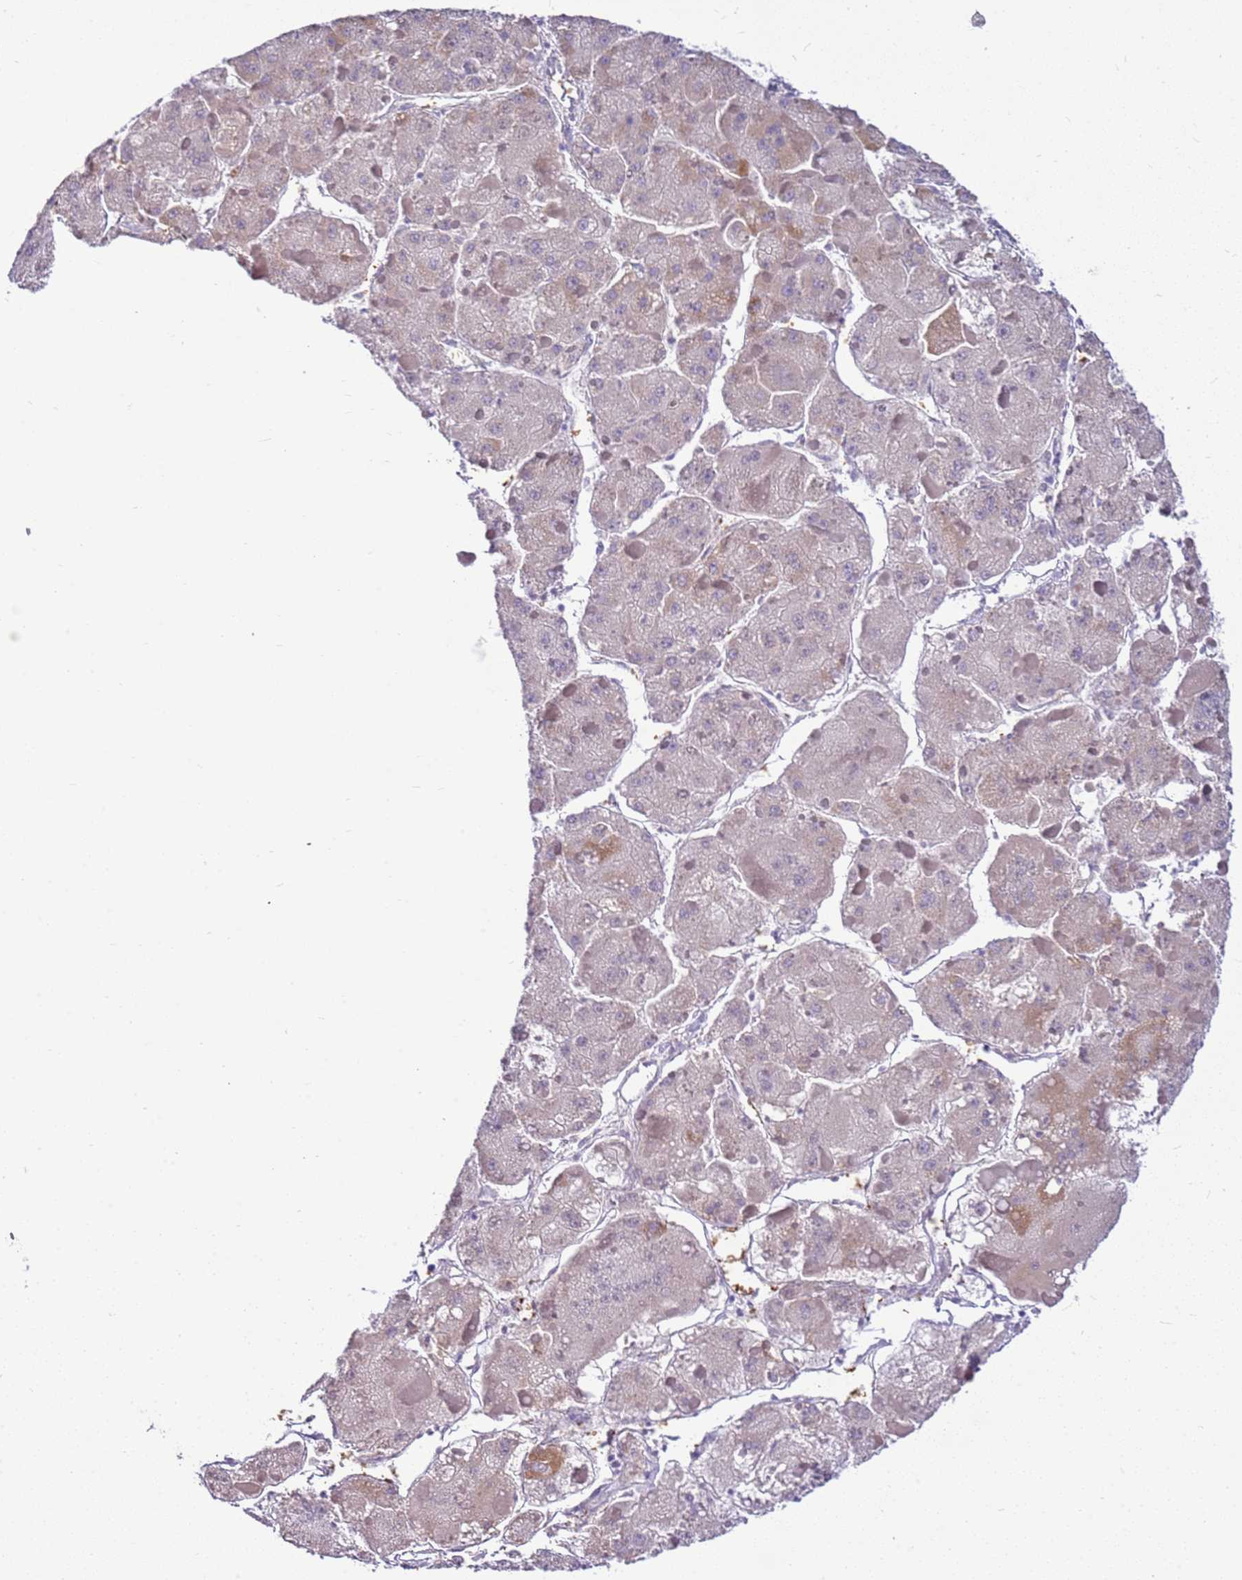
{"staining": {"intensity": "weak", "quantity": "25%-75%", "location": "cytoplasmic/membranous"}, "tissue": "liver cancer", "cell_type": "Tumor cells", "image_type": "cancer", "snomed": [{"axis": "morphology", "description": "Carcinoma, Hepatocellular, NOS"}, {"axis": "topography", "description": "Liver"}], "caption": "Protein expression analysis of liver cancer (hepatocellular carcinoma) displays weak cytoplasmic/membranous positivity in about 25%-75% of tumor cells.", "gene": "SMIM4", "patient": {"sex": "female", "age": 73}}